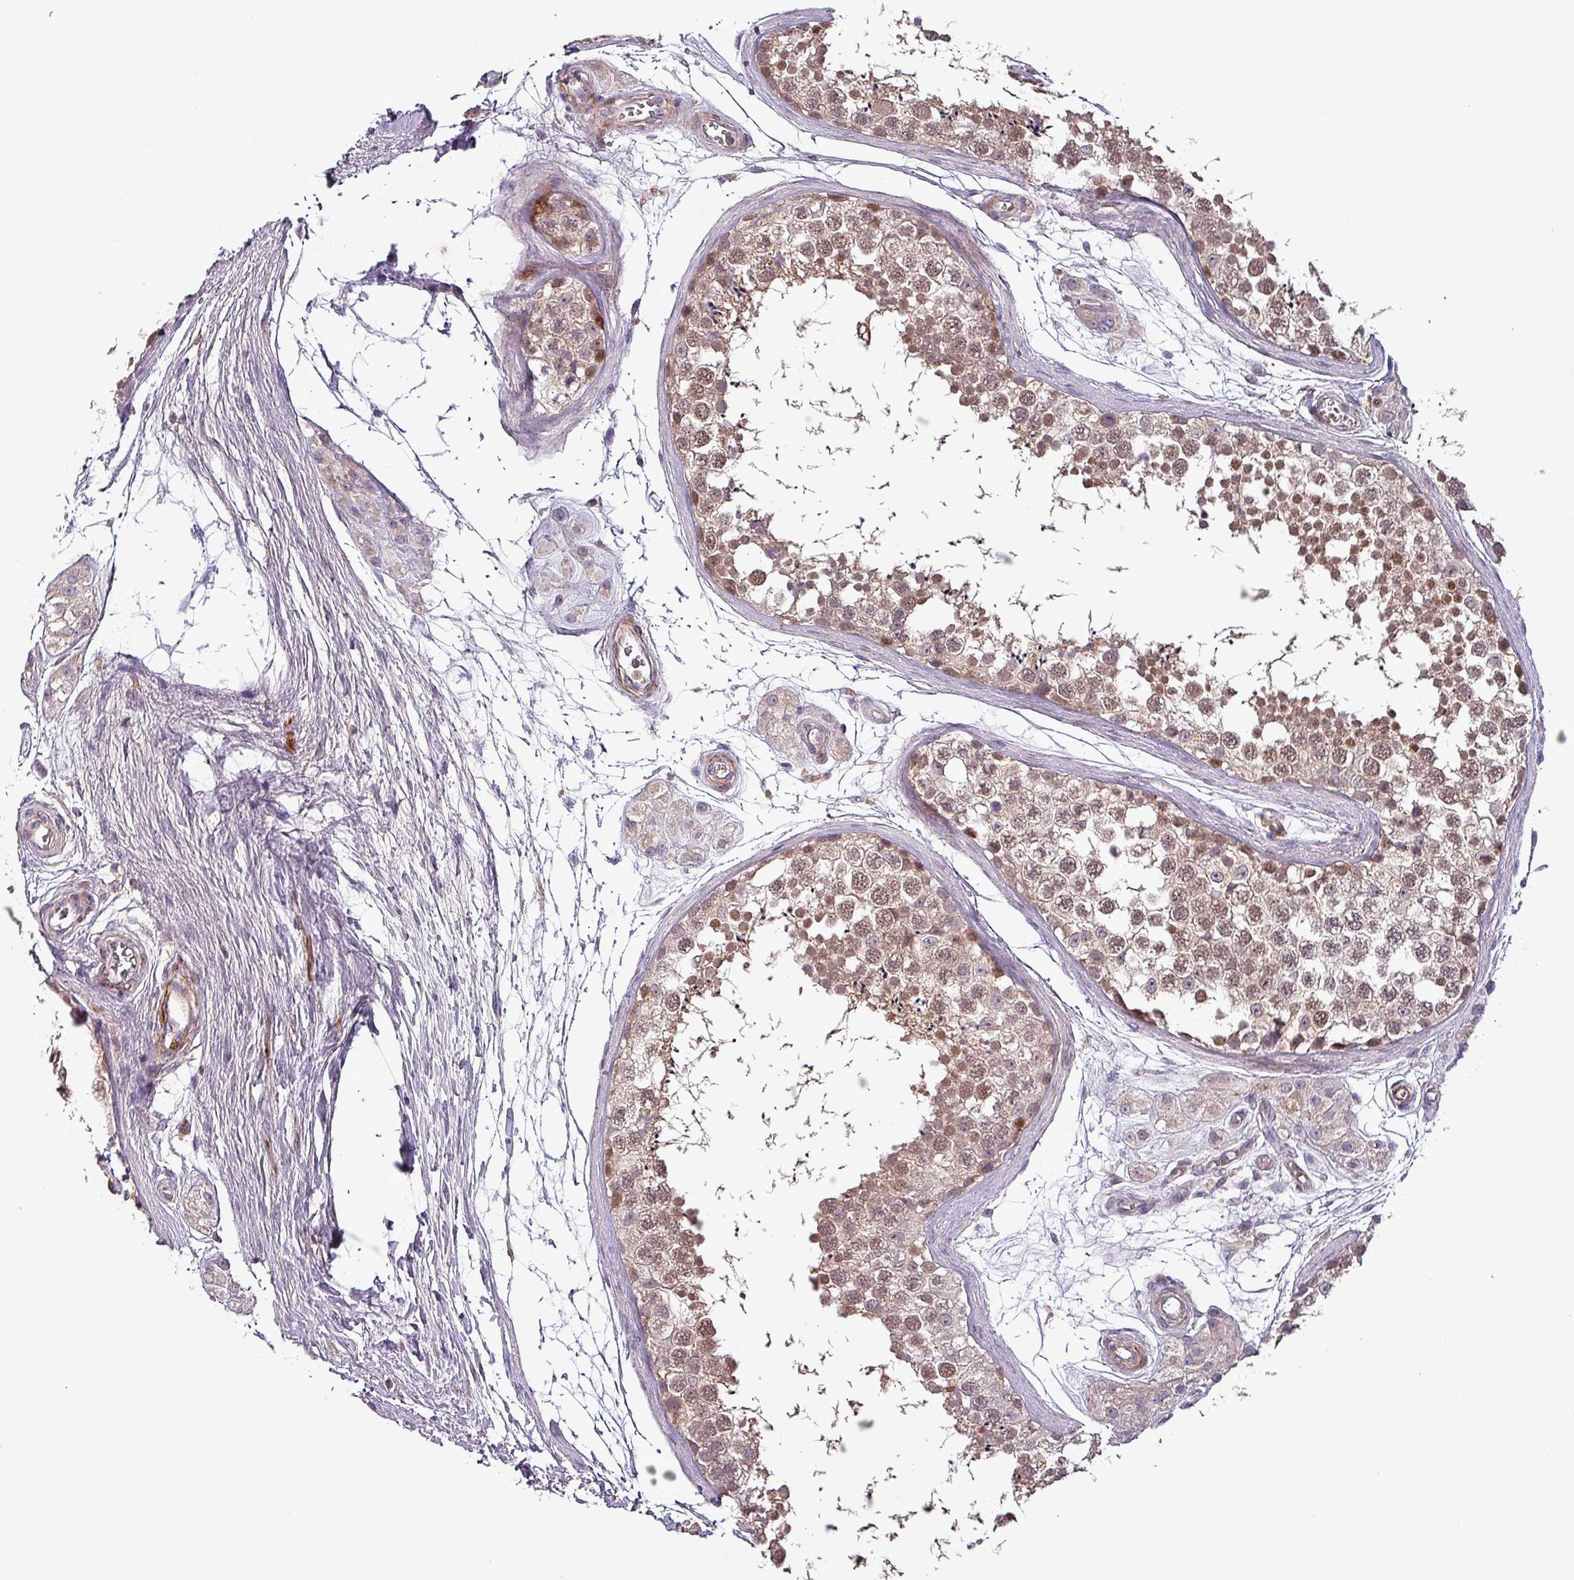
{"staining": {"intensity": "moderate", "quantity": ">75%", "location": "nuclear"}, "tissue": "testis", "cell_type": "Cells in seminiferous ducts", "image_type": "normal", "snomed": [{"axis": "morphology", "description": "Normal tissue, NOS"}, {"axis": "topography", "description": "Testis"}], "caption": "The photomicrograph exhibits immunohistochemical staining of unremarkable testis. There is moderate nuclear positivity is present in approximately >75% of cells in seminiferous ducts. (Stains: DAB (3,3'-diaminobenzidine) in brown, nuclei in blue, Microscopy: brightfield microscopy at high magnification).", "gene": "TPRA1", "patient": {"sex": "male", "age": 56}}